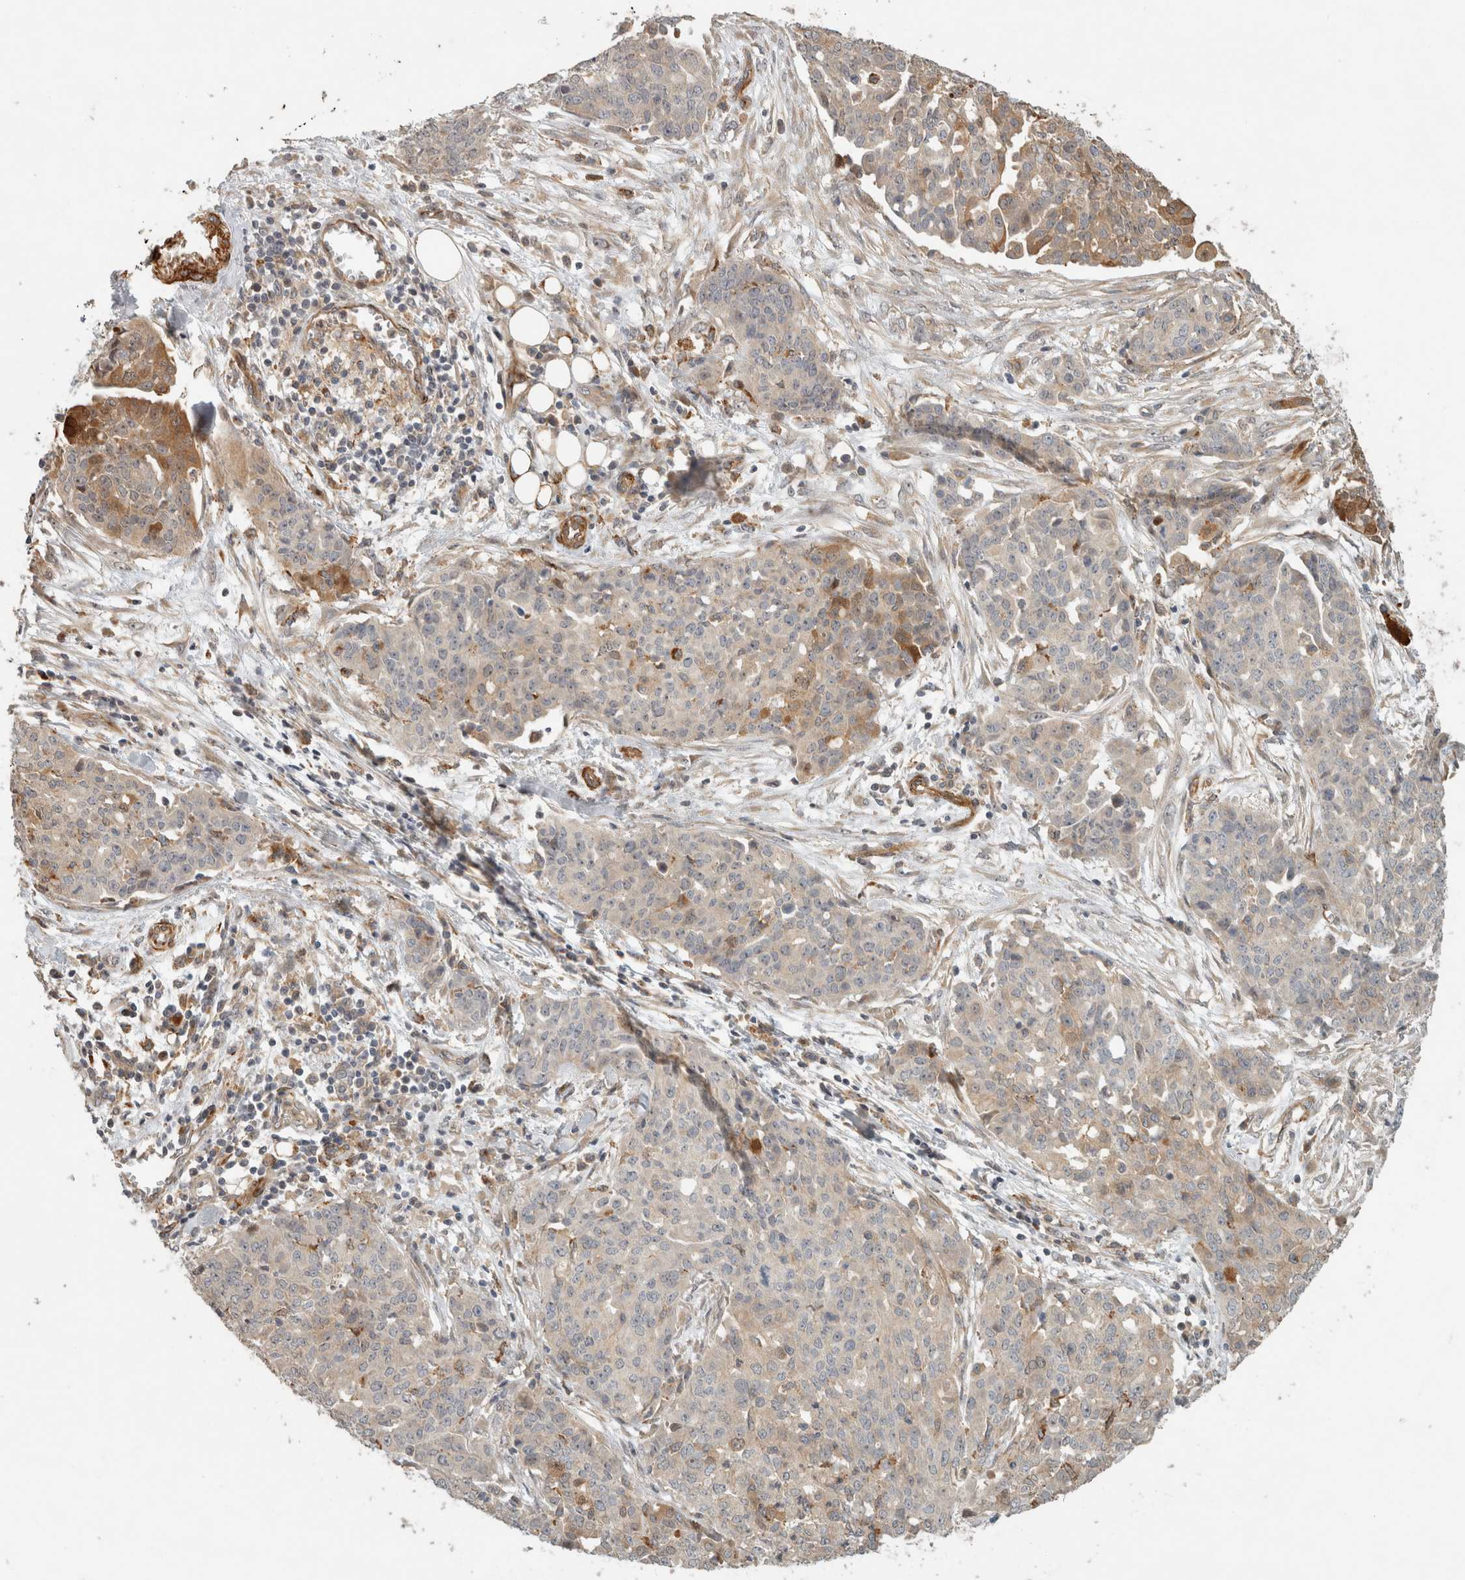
{"staining": {"intensity": "moderate", "quantity": "25%-75%", "location": "cytoplasmic/membranous"}, "tissue": "ovarian cancer", "cell_type": "Tumor cells", "image_type": "cancer", "snomed": [{"axis": "morphology", "description": "Cystadenocarcinoma, serous, NOS"}, {"axis": "topography", "description": "Soft tissue"}, {"axis": "topography", "description": "Ovary"}], "caption": "Moderate cytoplasmic/membranous staining is appreciated in approximately 25%-75% of tumor cells in serous cystadenocarcinoma (ovarian). (DAB IHC, brown staining for protein, blue staining for nuclei).", "gene": "SIPA1L2", "patient": {"sex": "female", "age": 57}}